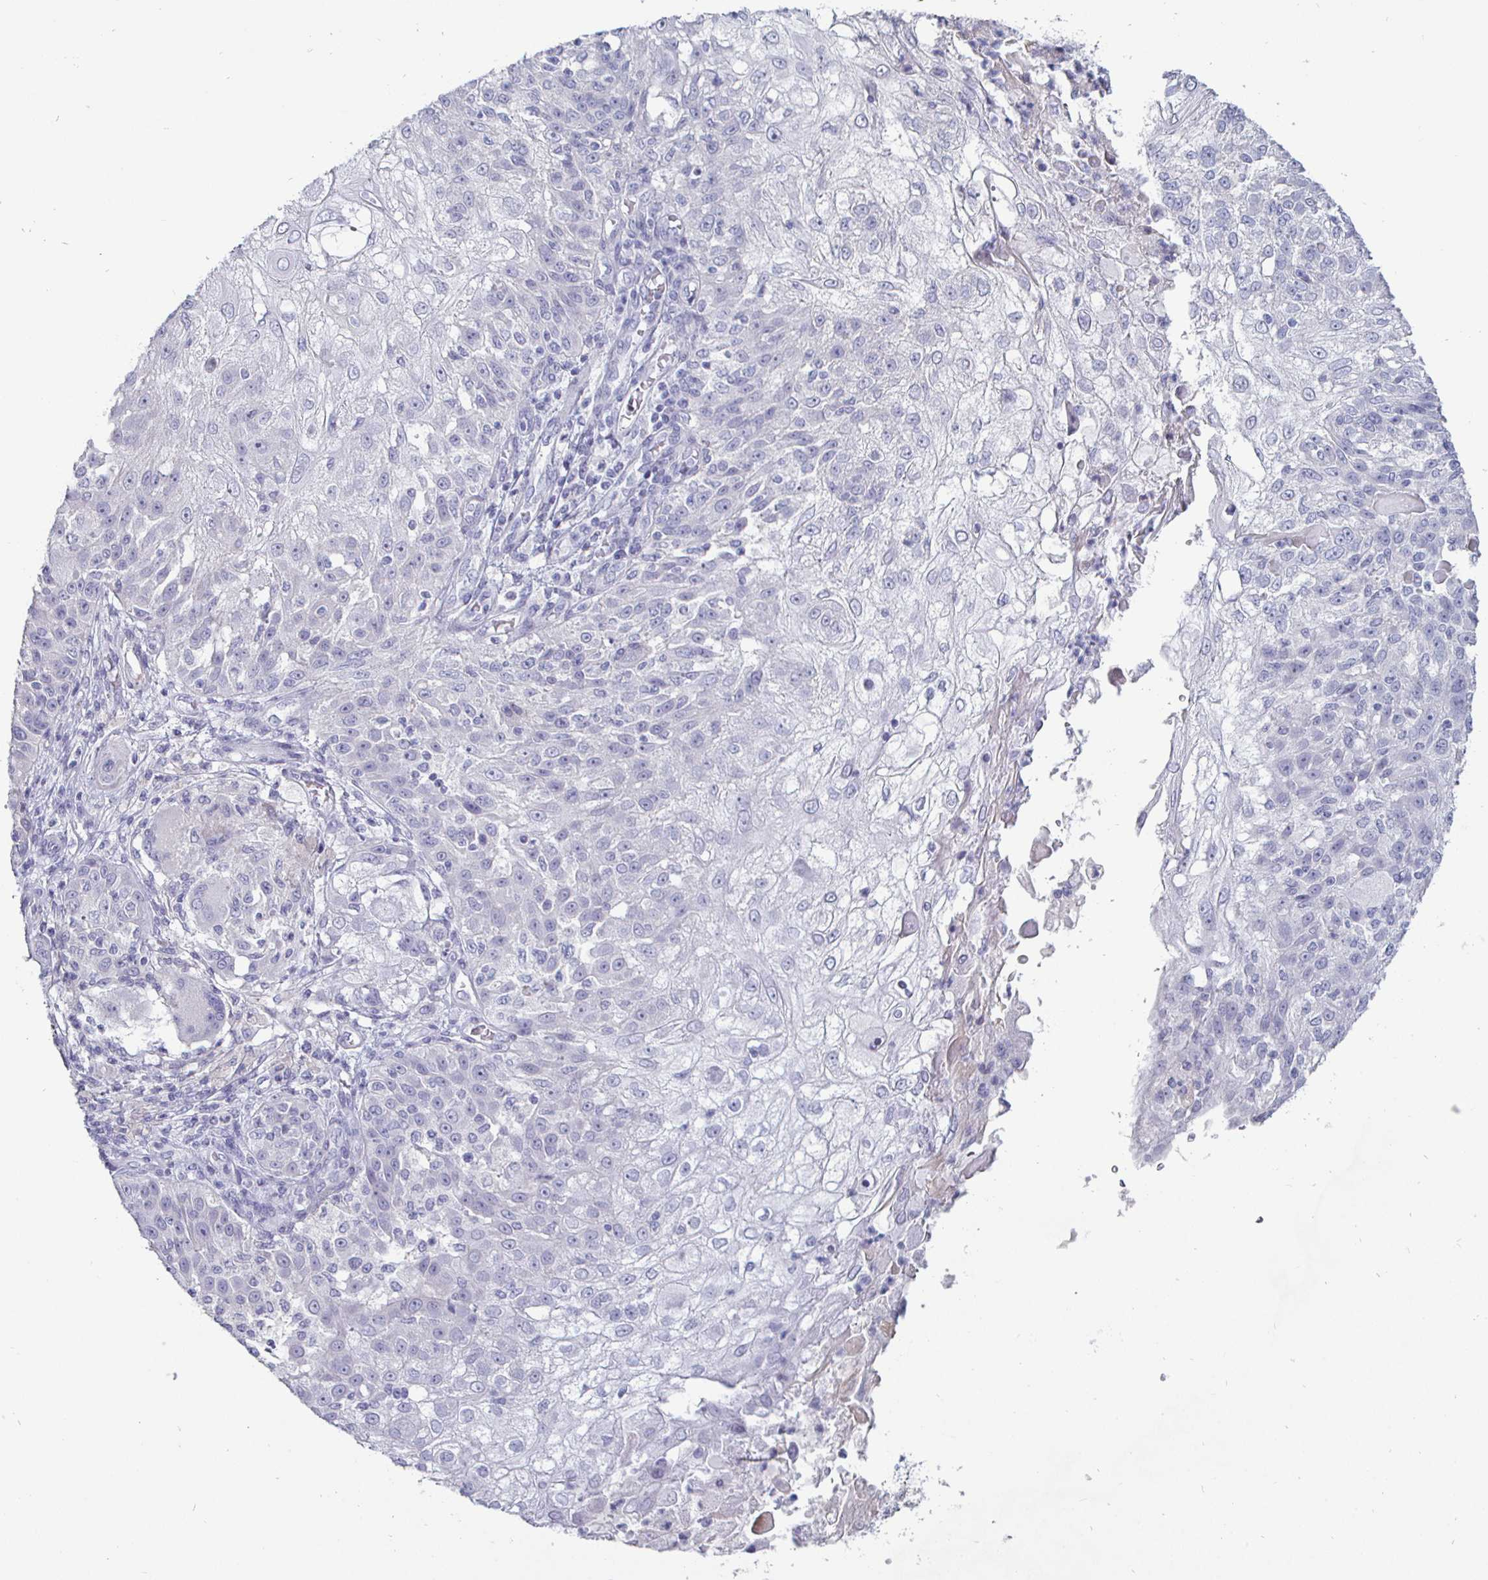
{"staining": {"intensity": "negative", "quantity": "none", "location": "none"}, "tissue": "skin cancer", "cell_type": "Tumor cells", "image_type": "cancer", "snomed": [{"axis": "morphology", "description": "Normal tissue, NOS"}, {"axis": "morphology", "description": "Squamous cell carcinoma, NOS"}, {"axis": "topography", "description": "Skin"}], "caption": "This is an immunohistochemistry (IHC) photomicrograph of human skin cancer. There is no staining in tumor cells.", "gene": "ENPP1", "patient": {"sex": "female", "age": 83}}